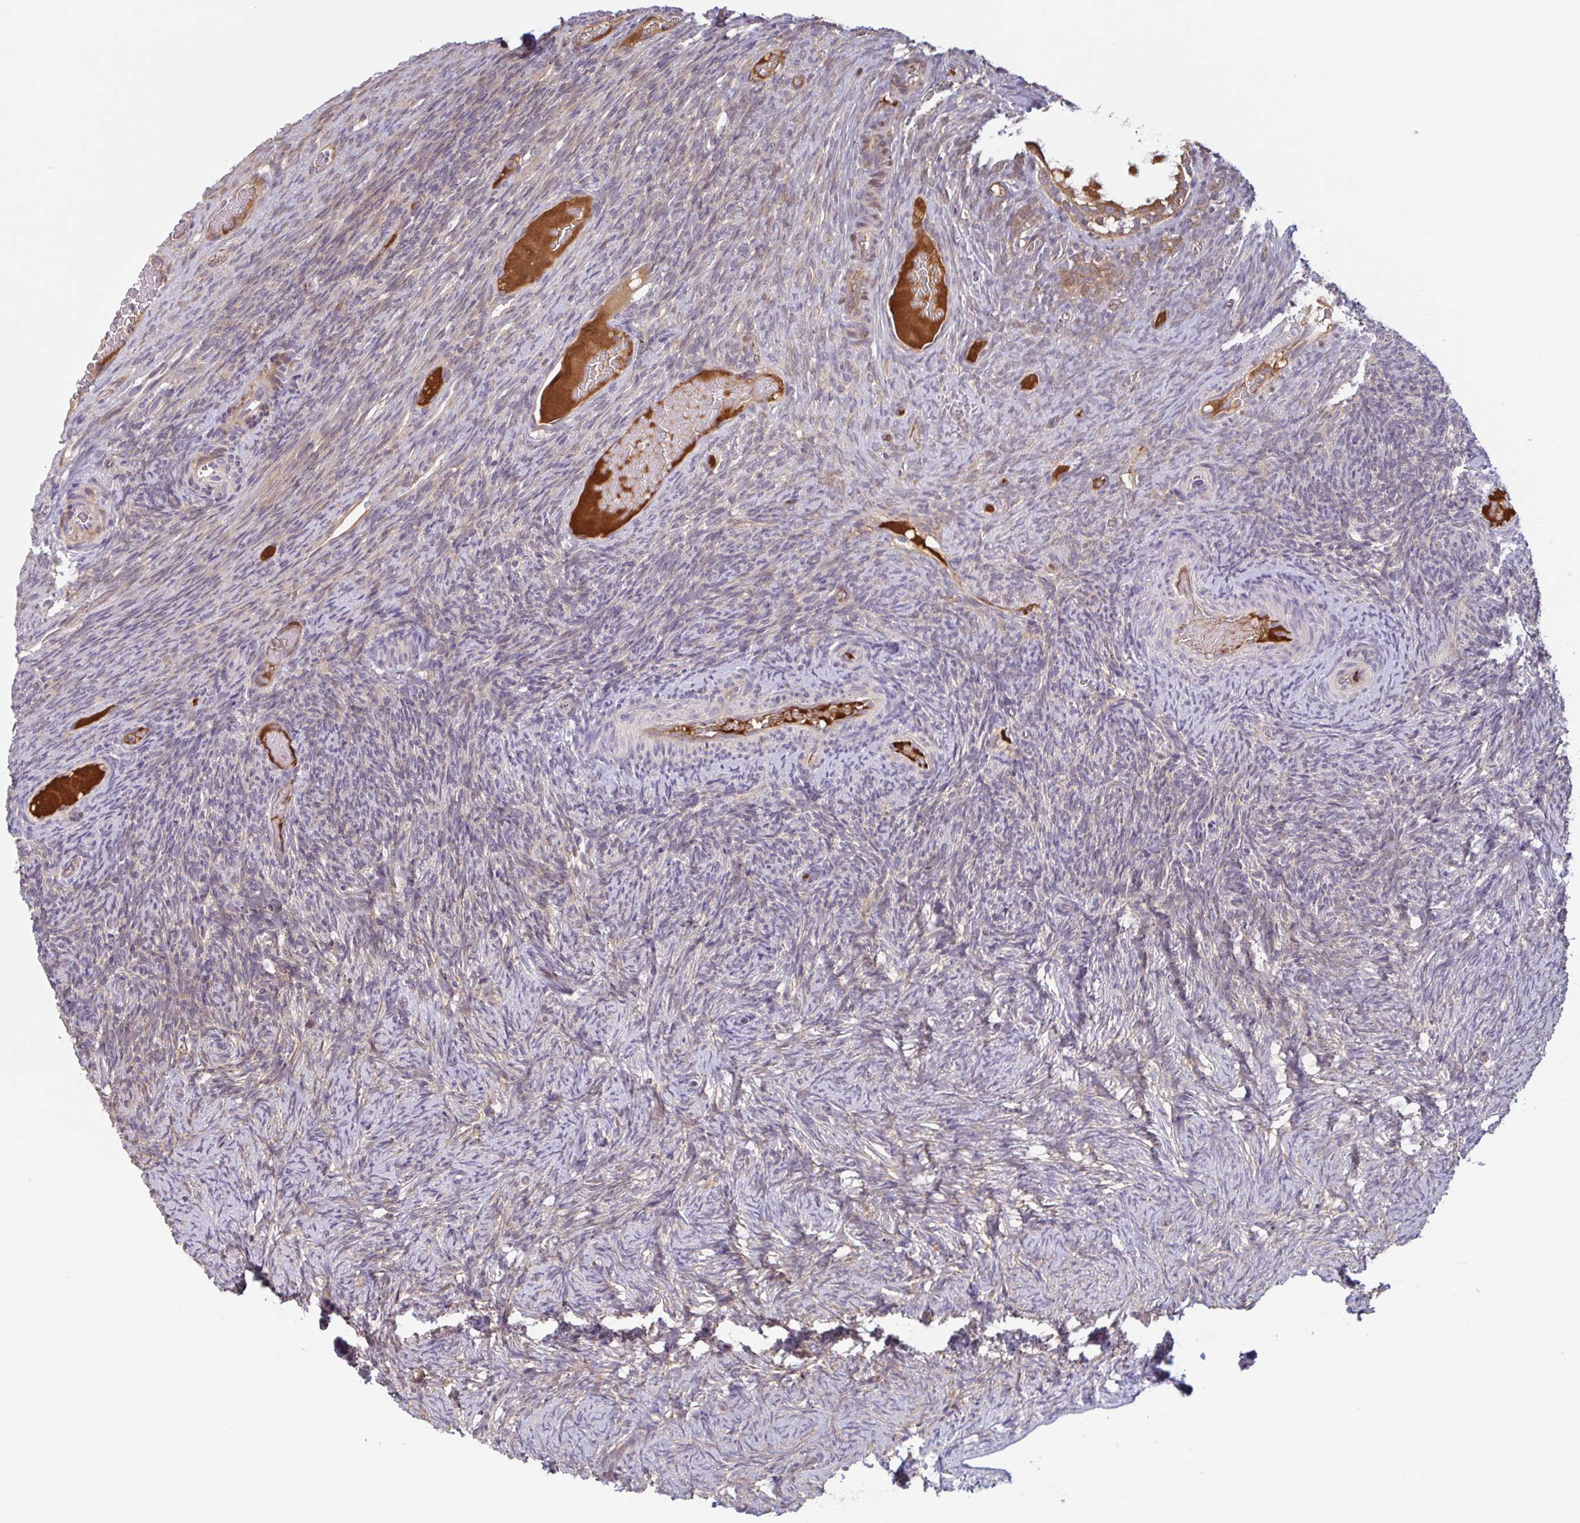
{"staining": {"intensity": "negative", "quantity": "none", "location": "none"}, "tissue": "ovary", "cell_type": "Ovarian stroma cells", "image_type": "normal", "snomed": [{"axis": "morphology", "description": "Normal tissue, NOS"}, {"axis": "topography", "description": "Ovary"}], "caption": "This is an immunohistochemistry (IHC) histopathology image of unremarkable ovary. There is no staining in ovarian stroma cells.", "gene": "OTOP2", "patient": {"sex": "female", "age": 34}}